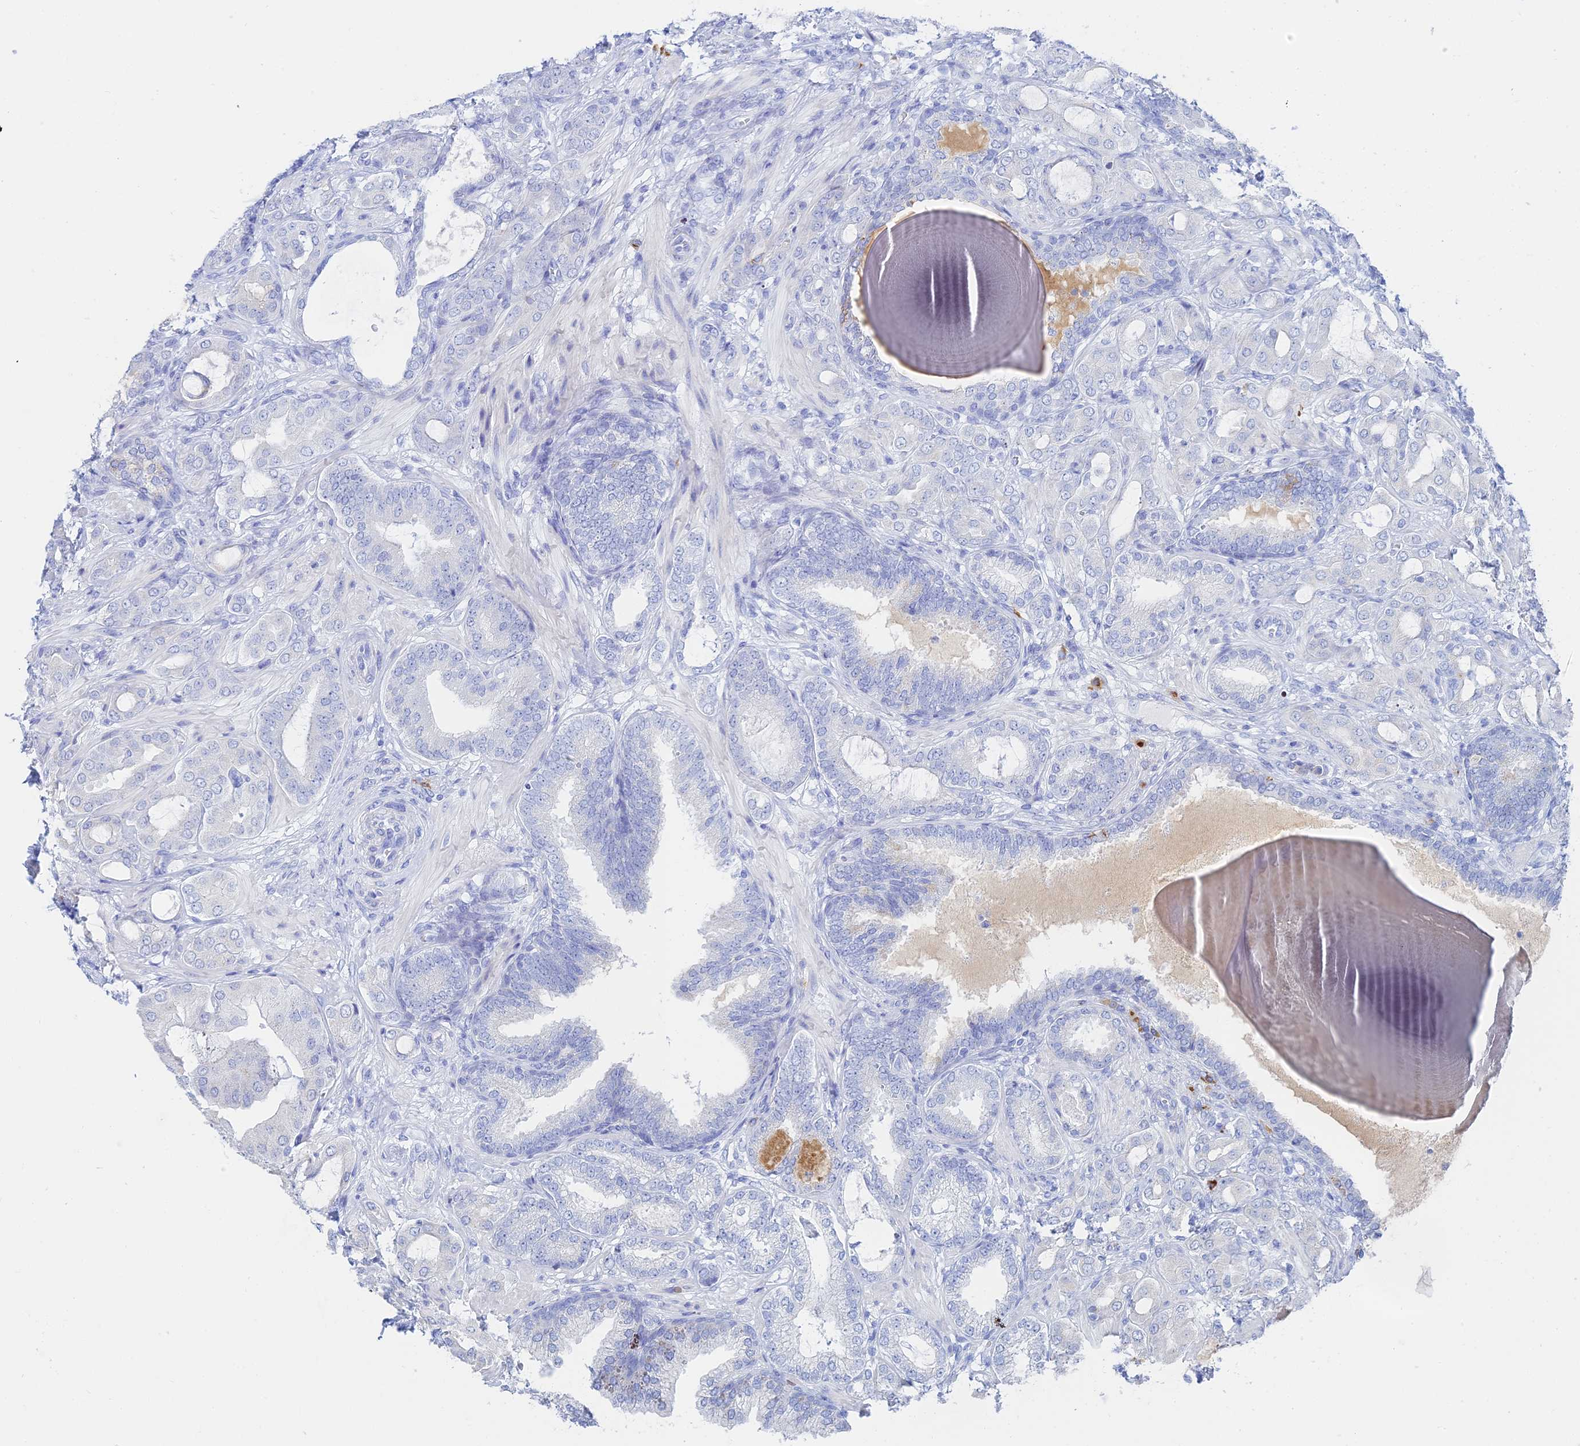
{"staining": {"intensity": "negative", "quantity": "none", "location": "none"}, "tissue": "prostate cancer", "cell_type": "Tumor cells", "image_type": "cancer", "snomed": [{"axis": "morphology", "description": "Adenocarcinoma, Low grade"}, {"axis": "topography", "description": "Prostate"}], "caption": "This is a histopathology image of immunohistochemistry (IHC) staining of prostate cancer, which shows no staining in tumor cells. The staining was performed using DAB to visualize the protein expression in brown, while the nuclei were stained in blue with hematoxylin (Magnification: 20x).", "gene": "CEP152", "patient": {"sex": "male", "age": 57}}